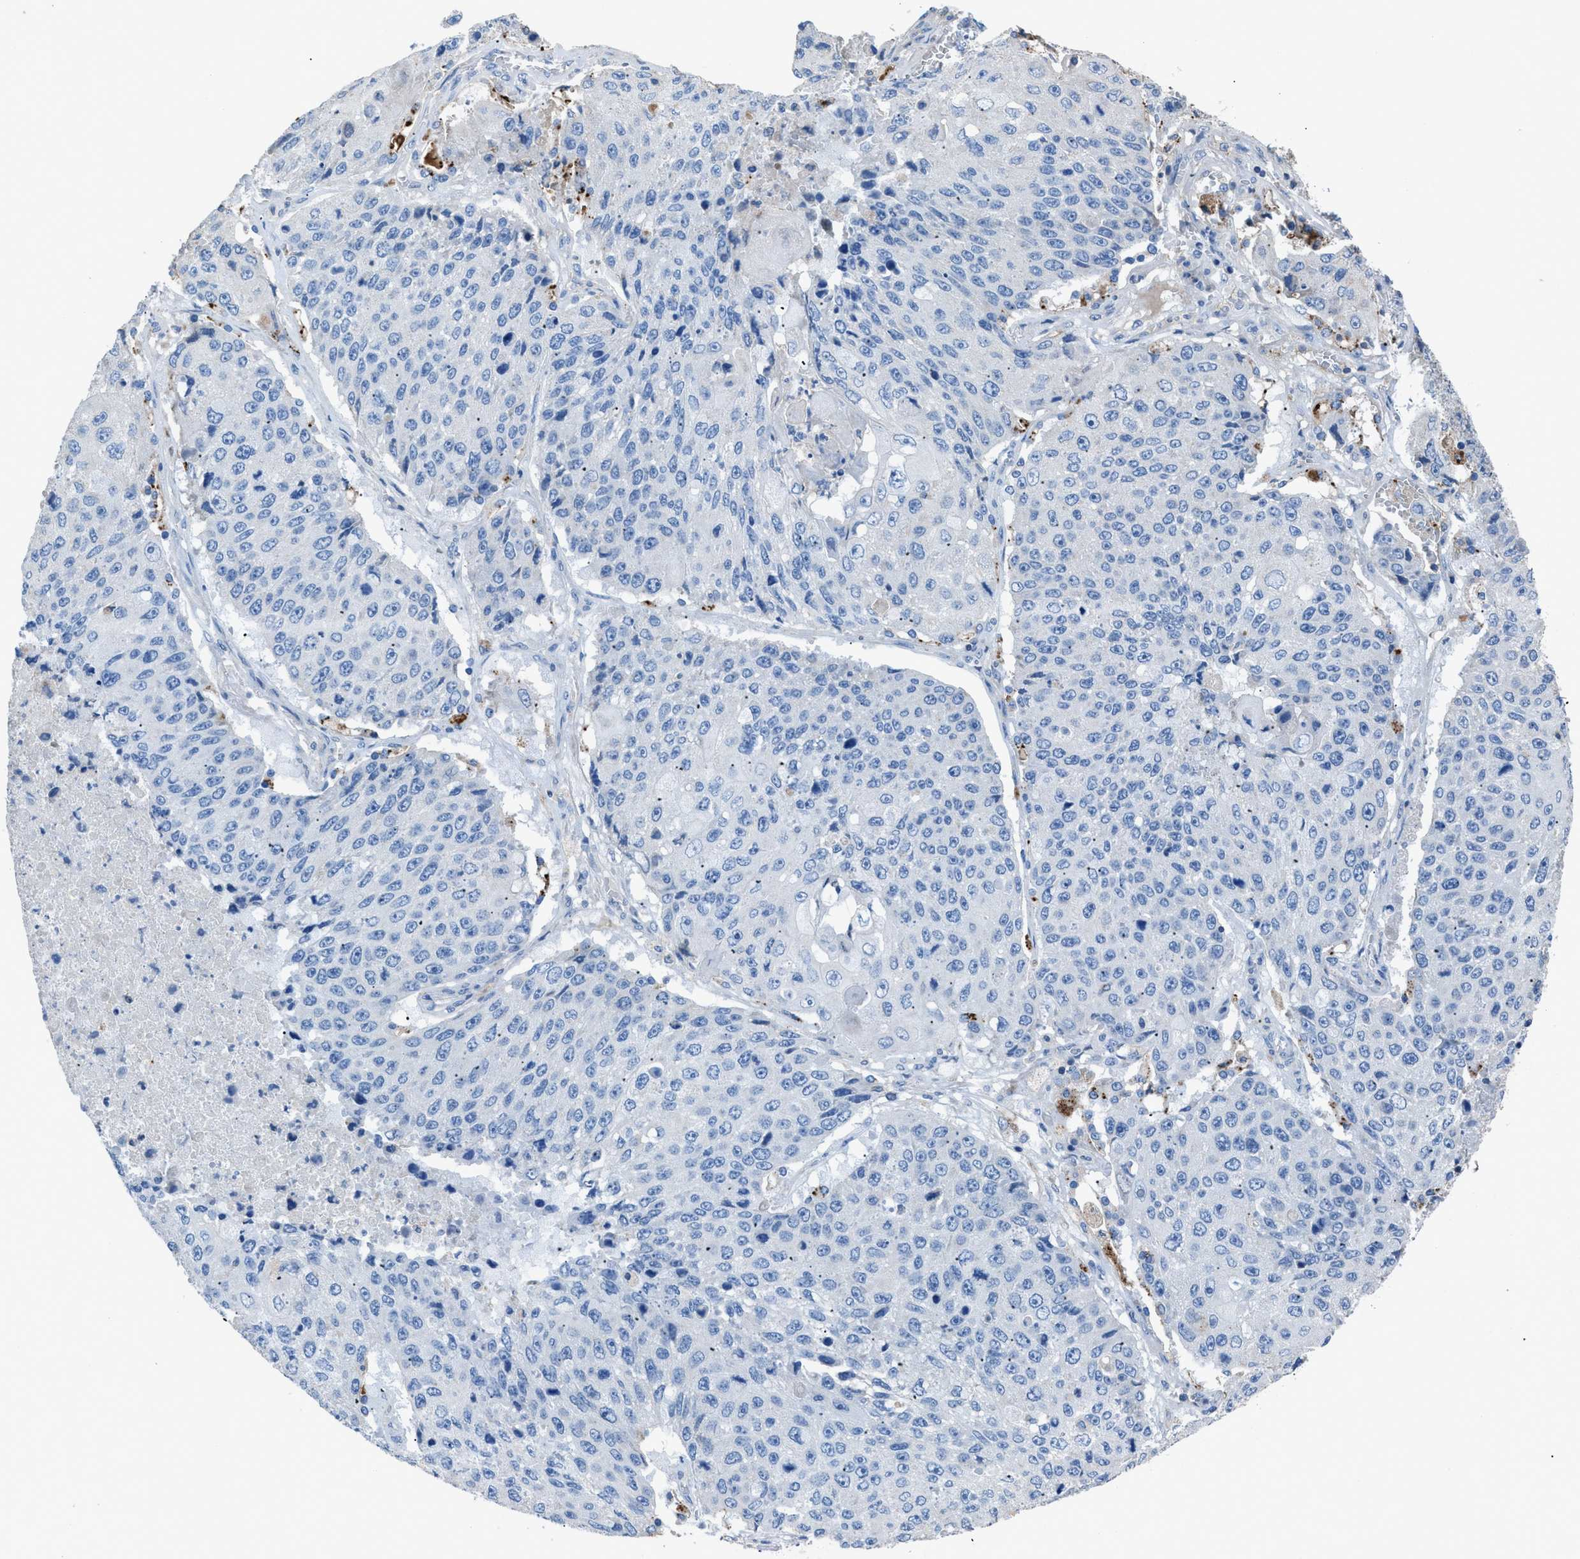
{"staining": {"intensity": "negative", "quantity": "none", "location": "none"}, "tissue": "lung cancer", "cell_type": "Tumor cells", "image_type": "cancer", "snomed": [{"axis": "morphology", "description": "Squamous cell carcinoma, NOS"}, {"axis": "topography", "description": "Lung"}], "caption": "An immunohistochemistry histopathology image of lung cancer (squamous cell carcinoma) is shown. There is no staining in tumor cells of lung cancer (squamous cell carcinoma).", "gene": "SGCZ", "patient": {"sex": "male", "age": 61}}